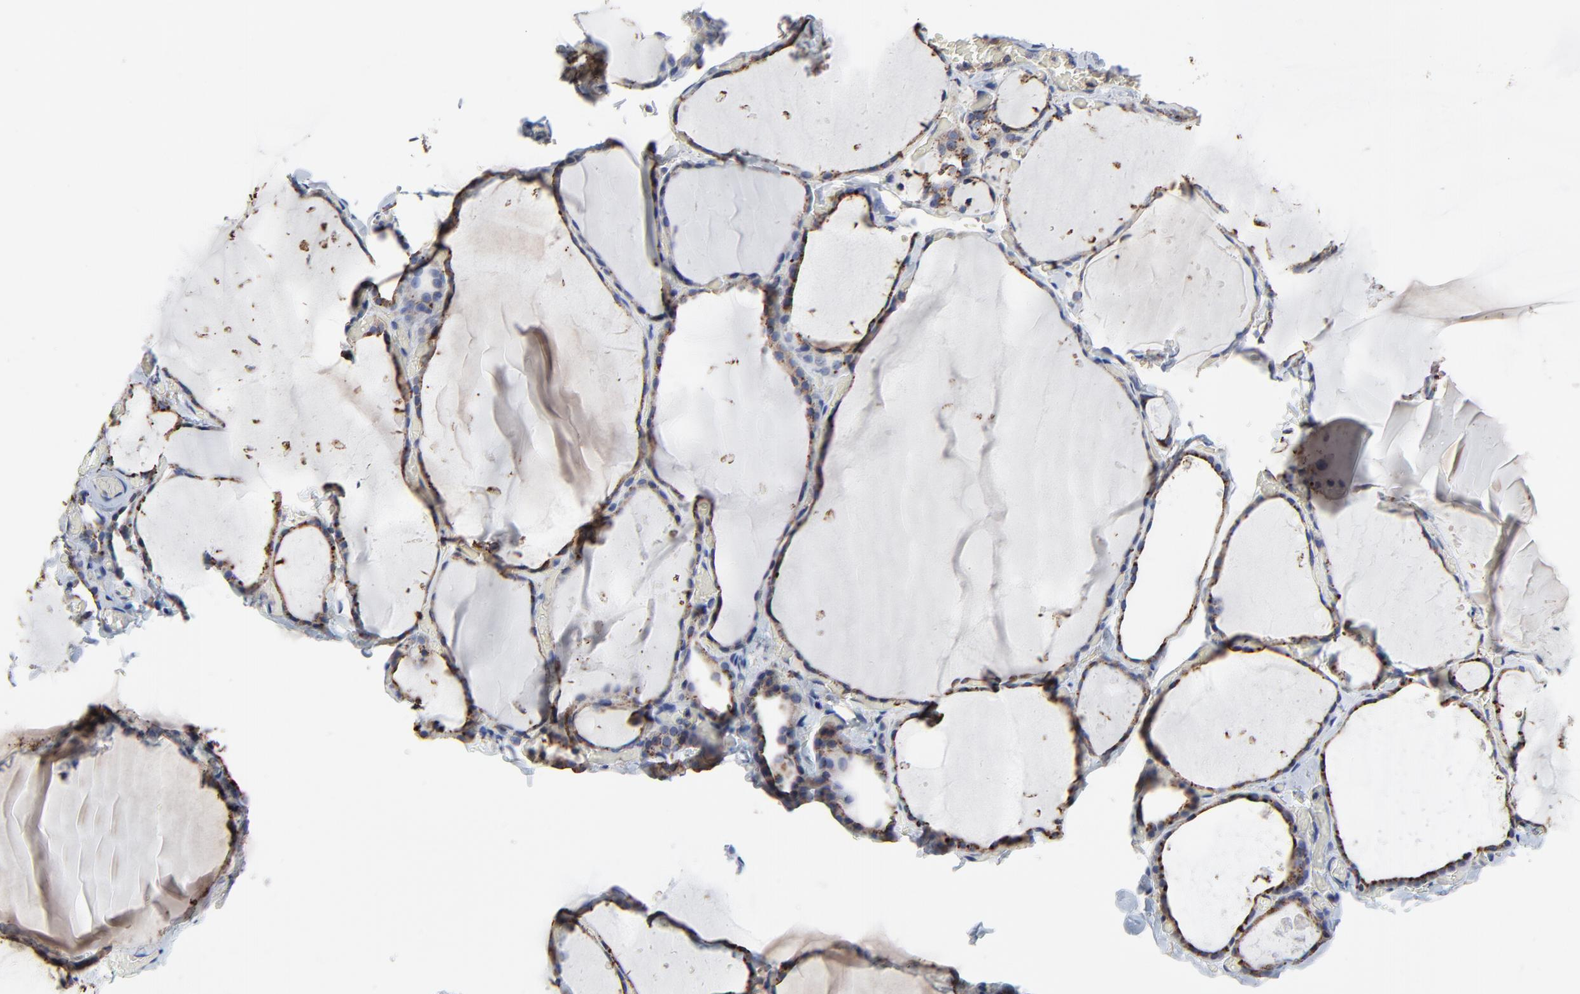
{"staining": {"intensity": "strong", "quantity": "25%-75%", "location": "cytoplasmic/membranous"}, "tissue": "thyroid gland", "cell_type": "Glandular cells", "image_type": "normal", "snomed": [{"axis": "morphology", "description": "Normal tissue, NOS"}, {"axis": "topography", "description": "Thyroid gland"}], "caption": "Protein staining exhibits strong cytoplasmic/membranous expression in about 25%-75% of glandular cells in unremarkable thyroid gland.", "gene": "NXF3", "patient": {"sex": "female", "age": 22}}